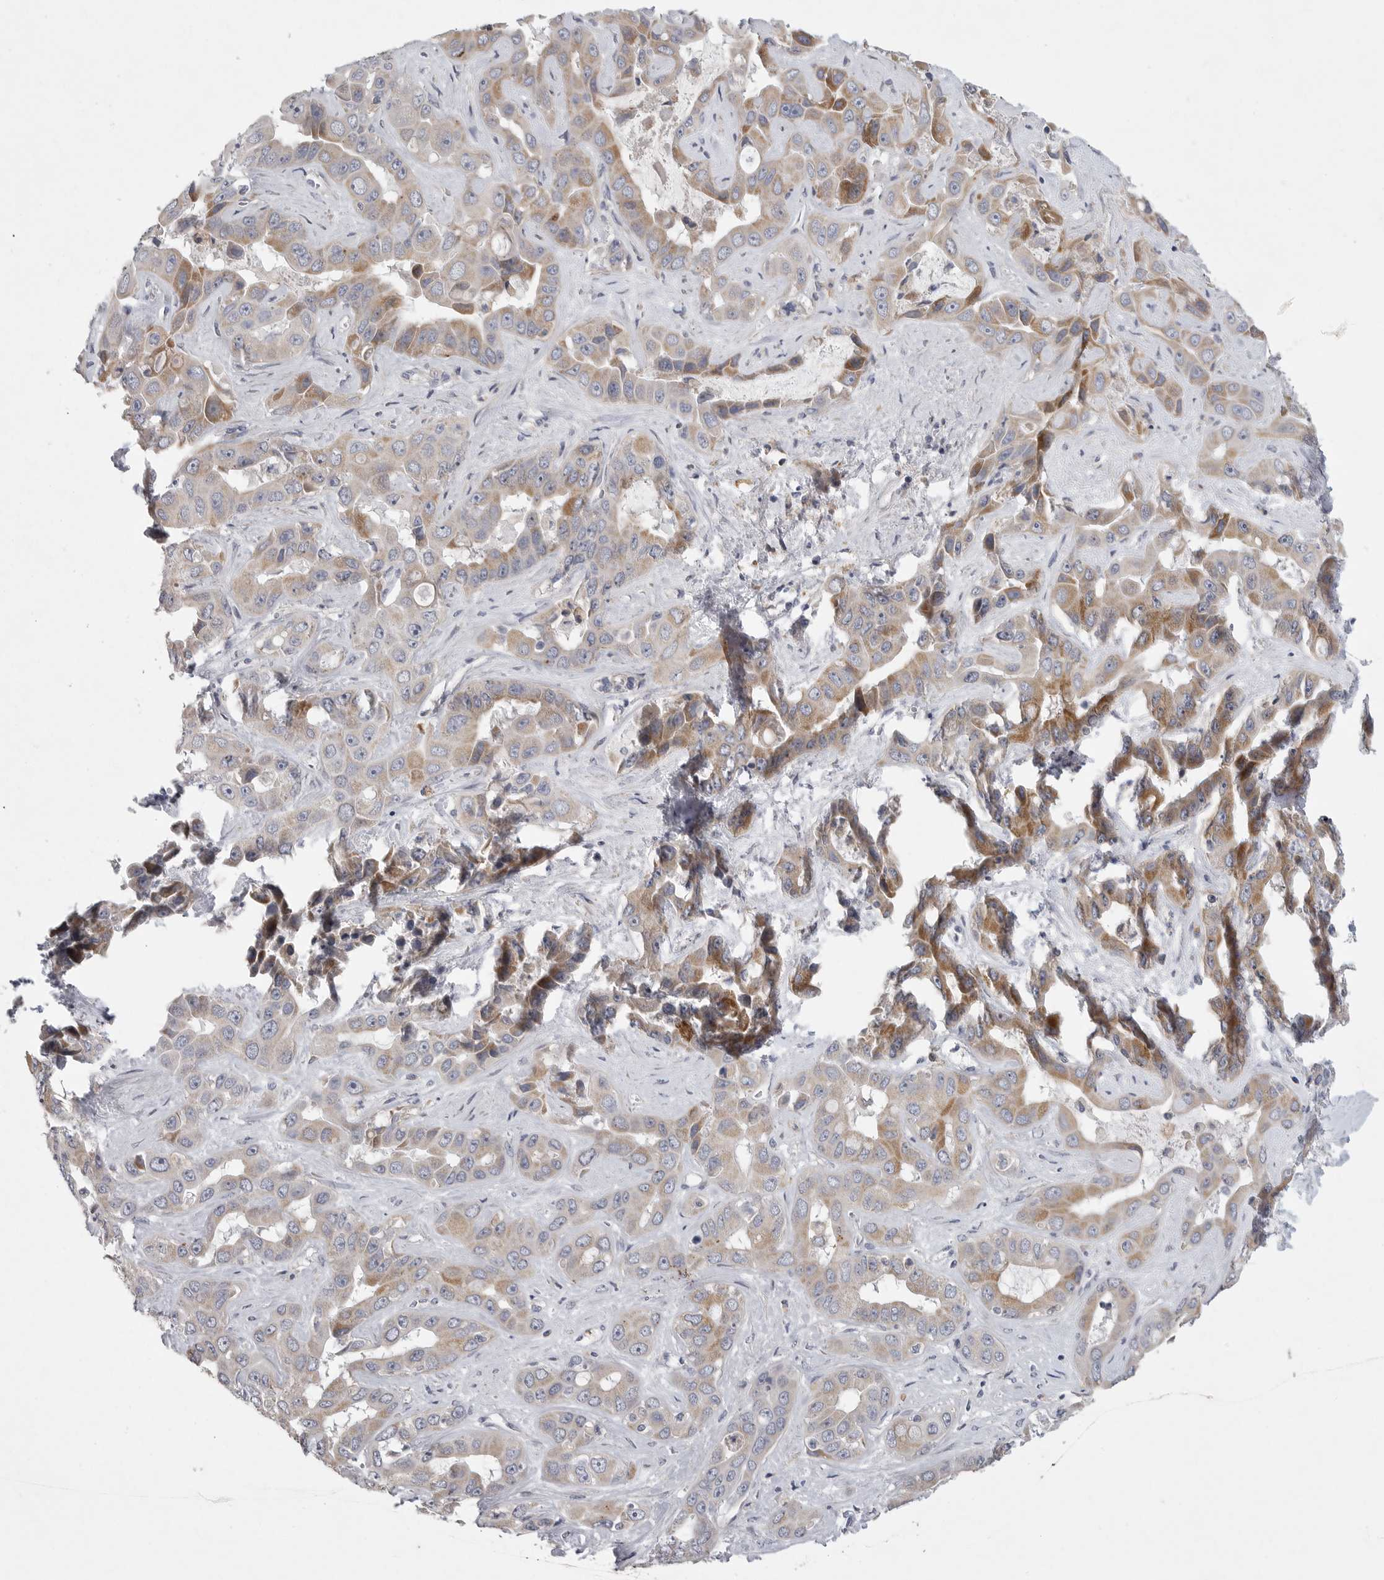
{"staining": {"intensity": "moderate", "quantity": "25%-75%", "location": "cytoplasmic/membranous"}, "tissue": "liver cancer", "cell_type": "Tumor cells", "image_type": "cancer", "snomed": [{"axis": "morphology", "description": "Cholangiocarcinoma"}, {"axis": "topography", "description": "Liver"}], "caption": "Immunohistochemical staining of cholangiocarcinoma (liver) displays medium levels of moderate cytoplasmic/membranous expression in approximately 25%-75% of tumor cells. (Stains: DAB in brown, nuclei in blue, Microscopy: brightfield microscopy at high magnification).", "gene": "EDEM3", "patient": {"sex": "female", "age": 52}}